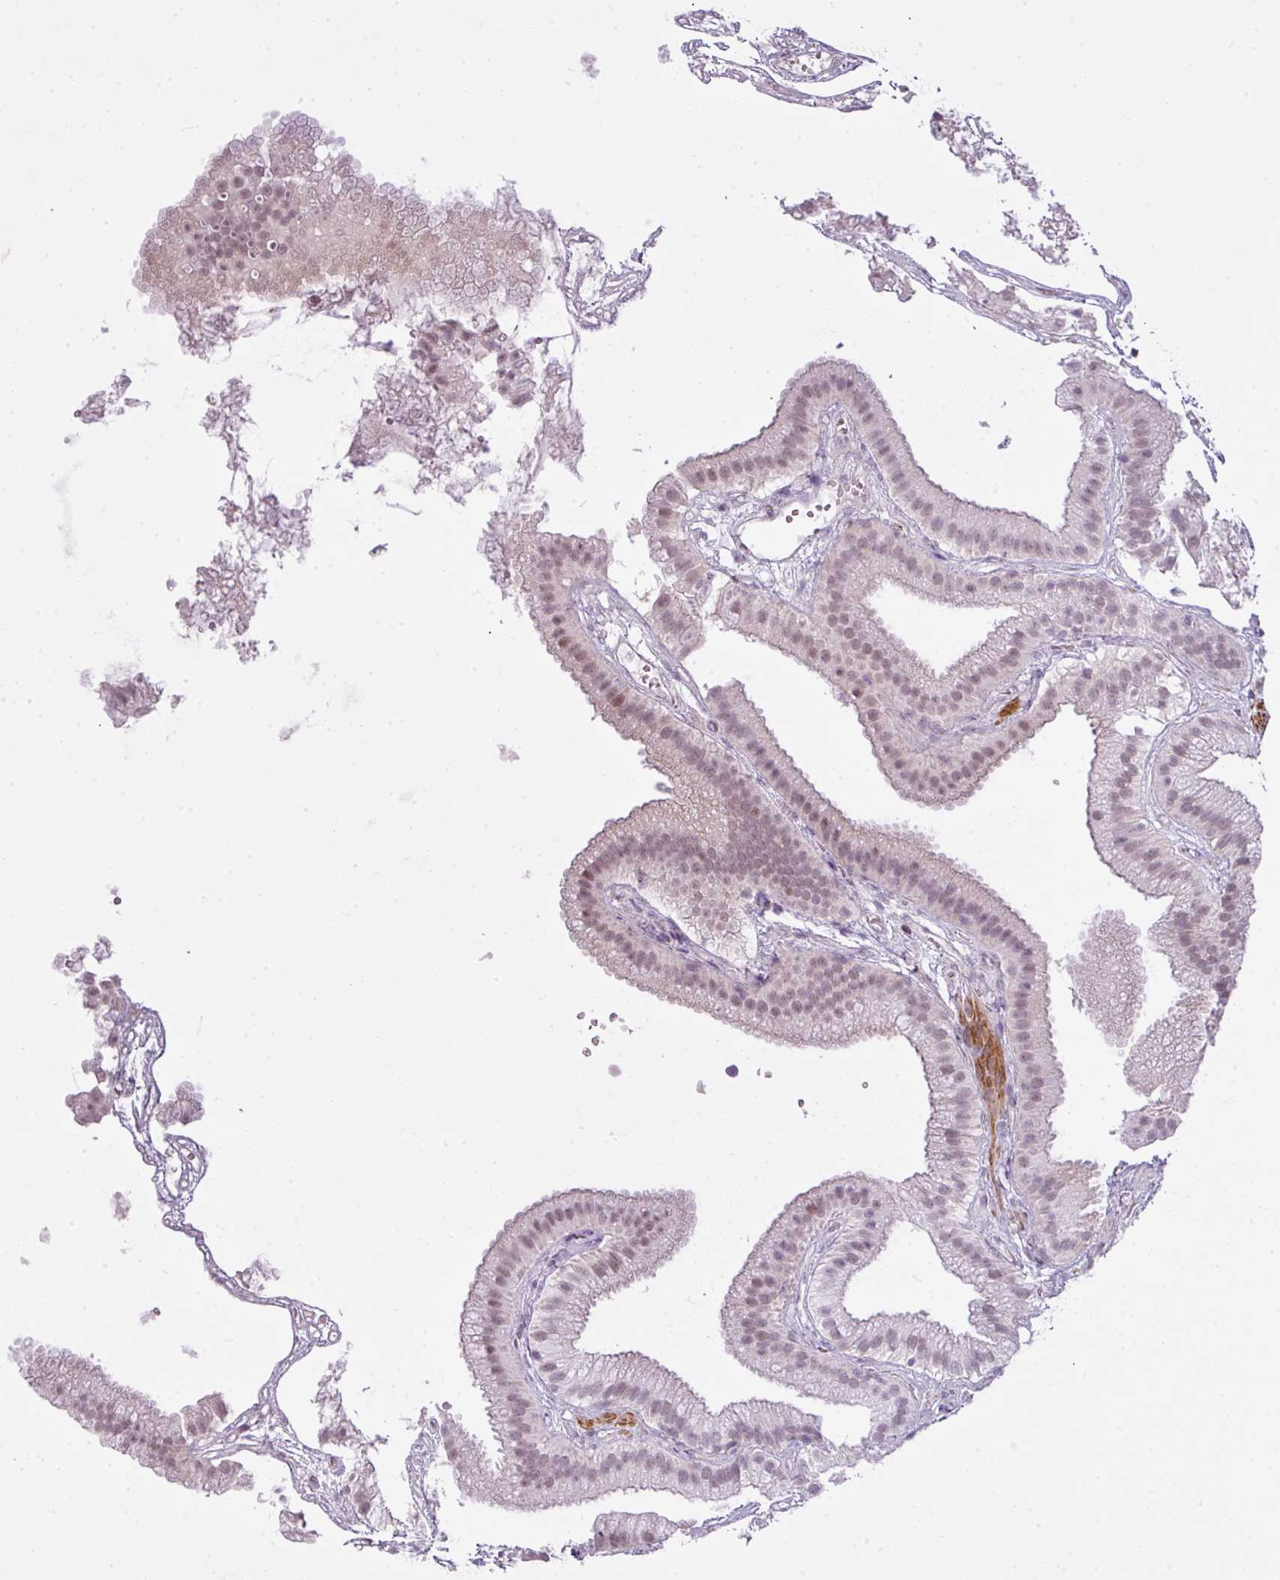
{"staining": {"intensity": "weak", "quantity": "25%-75%", "location": "nuclear"}, "tissue": "gallbladder", "cell_type": "Glandular cells", "image_type": "normal", "snomed": [{"axis": "morphology", "description": "Normal tissue, NOS"}, {"axis": "topography", "description": "Gallbladder"}], "caption": "IHC photomicrograph of unremarkable gallbladder stained for a protein (brown), which exhibits low levels of weak nuclear staining in approximately 25%-75% of glandular cells.", "gene": "ZNF688", "patient": {"sex": "female", "age": 63}}